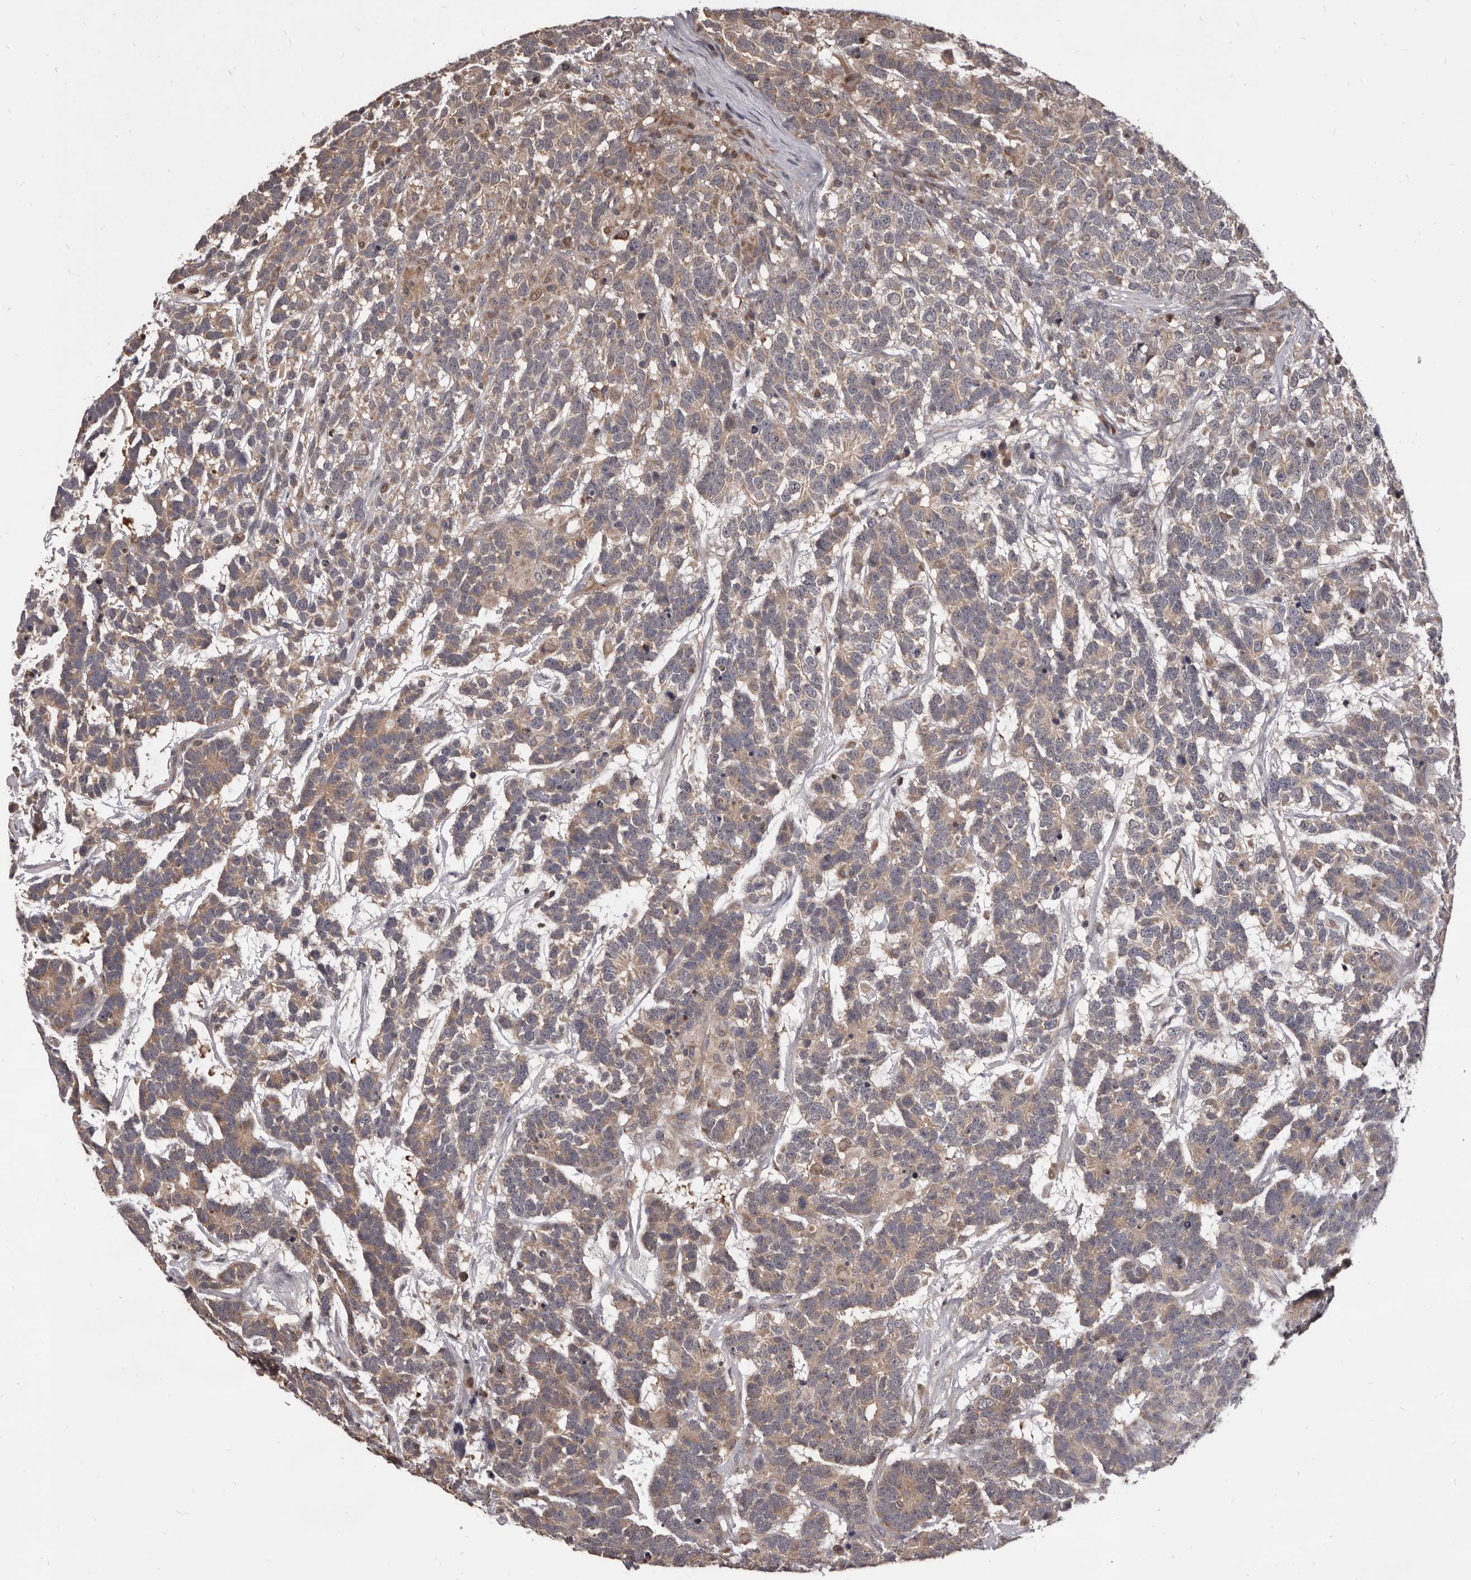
{"staining": {"intensity": "weak", "quantity": ">75%", "location": "cytoplasmic/membranous"}, "tissue": "testis cancer", "cell_type": "Tumor cells", "image_type": "cancer", "snomed": [{"axis": "morphology", "description": "Carcinoma, Embryonal, NOS"}, {"axis": "topography", "description": "Testis"}], "caption": "Tumor cells display weak cytoplasmic/membranous expression in approximately >75% of cells in testis cancer (embryonal carcinoma). (DAB (3,3'-diaminobenzidine) = brown stain, brightfield microscopy at high magnification).", "gene": "MAP3K14", "patient": {"sex": "male", "age": 26}}